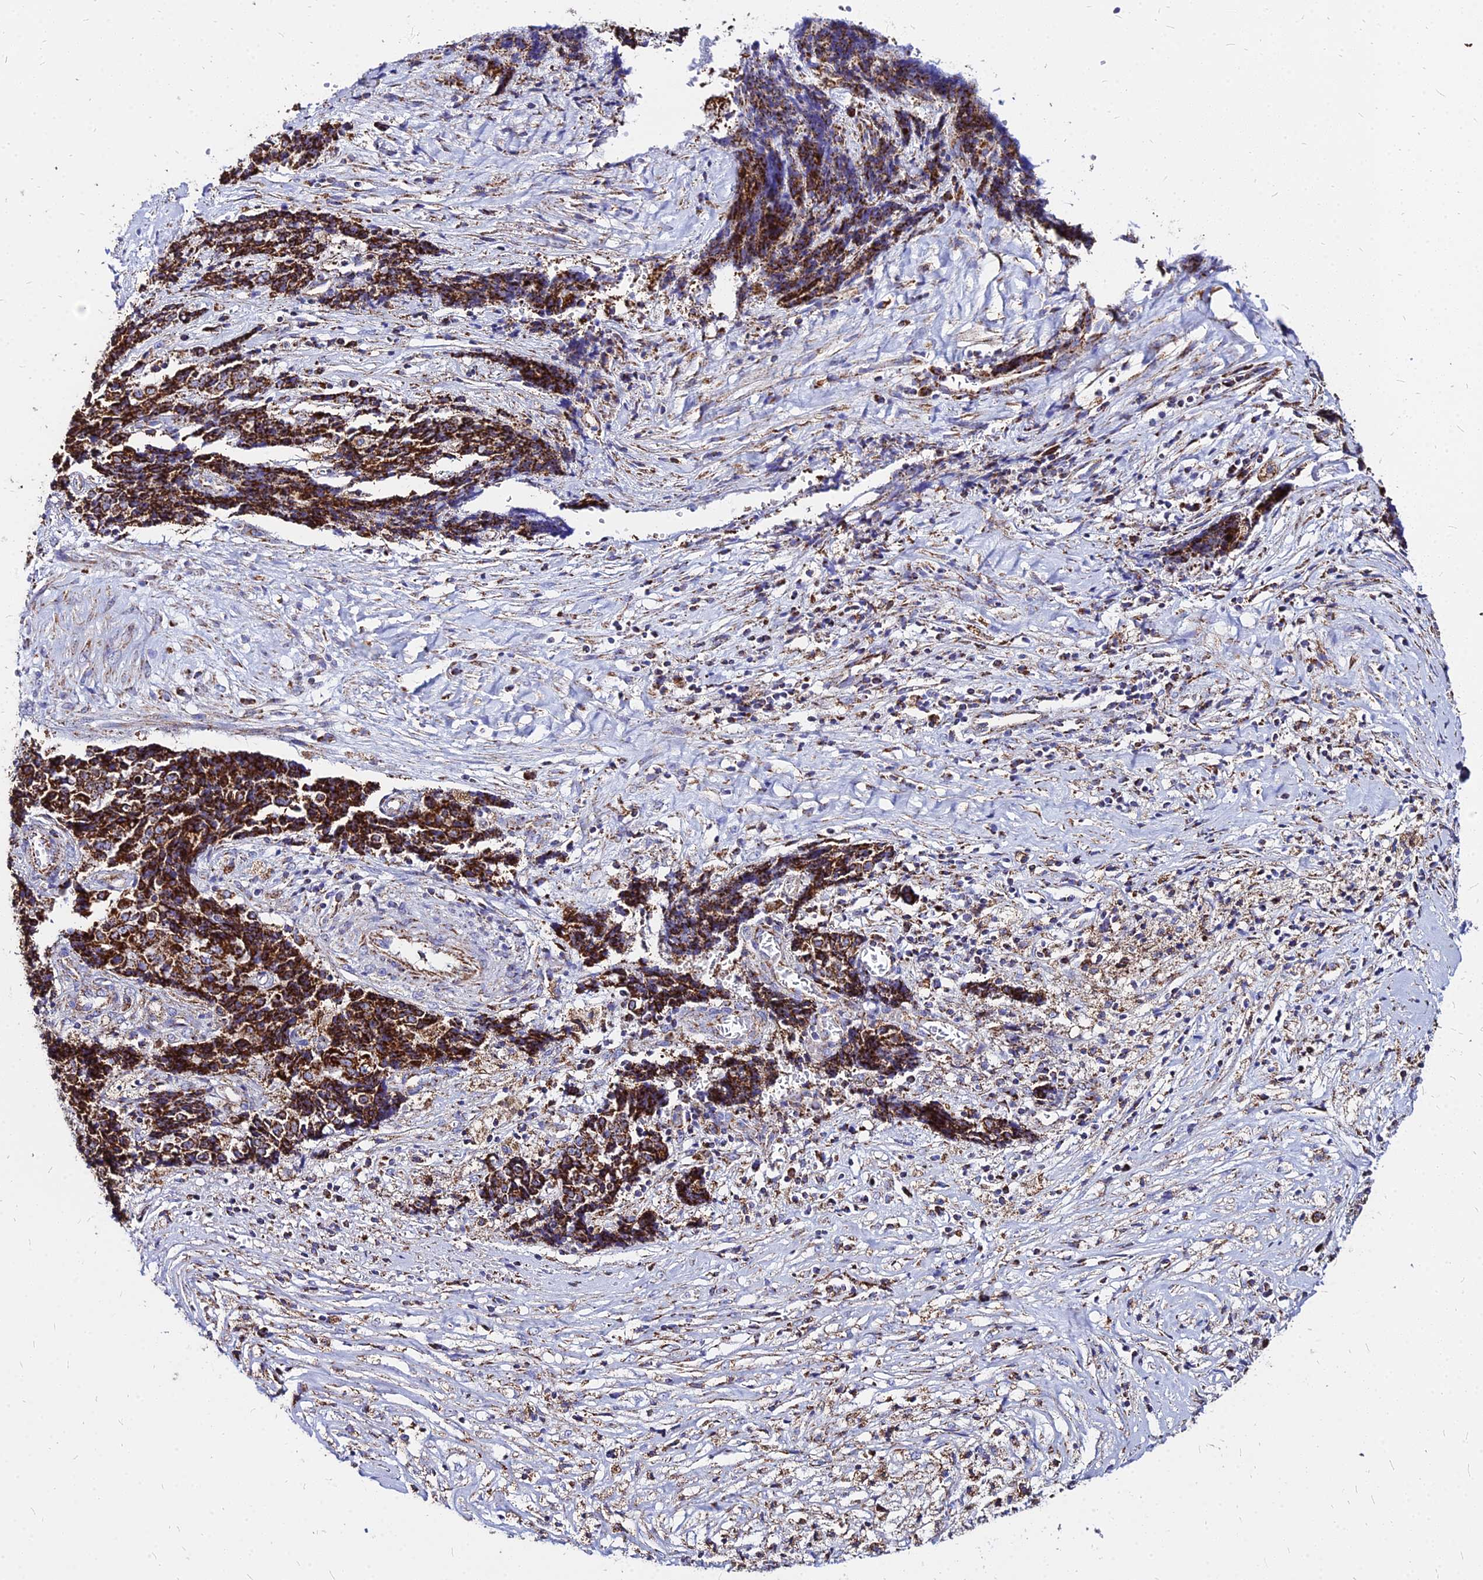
{"staining": {"intensity": "strong", "quantity": ">75%", "location": "cytoplasmic/membranous"}, "tissue": "ovarian cancer", "cell_type": "Tumor cells", "image_type": "cancer", "snomed": [{"axis": "morphology", "description": "Carcinoma, endometroid"}, {"axis": "topography", "description": "Ovary"}], "caption": "Ovarian endometroid carcinoma stained with DAB IHC displays high levels of strong cytoplasmic/membranous expression in approximately >75% of tumor cells. (DAB (3,3'-diaminobenzidine) IHC with brightfield microscopy, high magnification).", "gene": "DLD", "patient": {"sex": "female", "age": 42}}